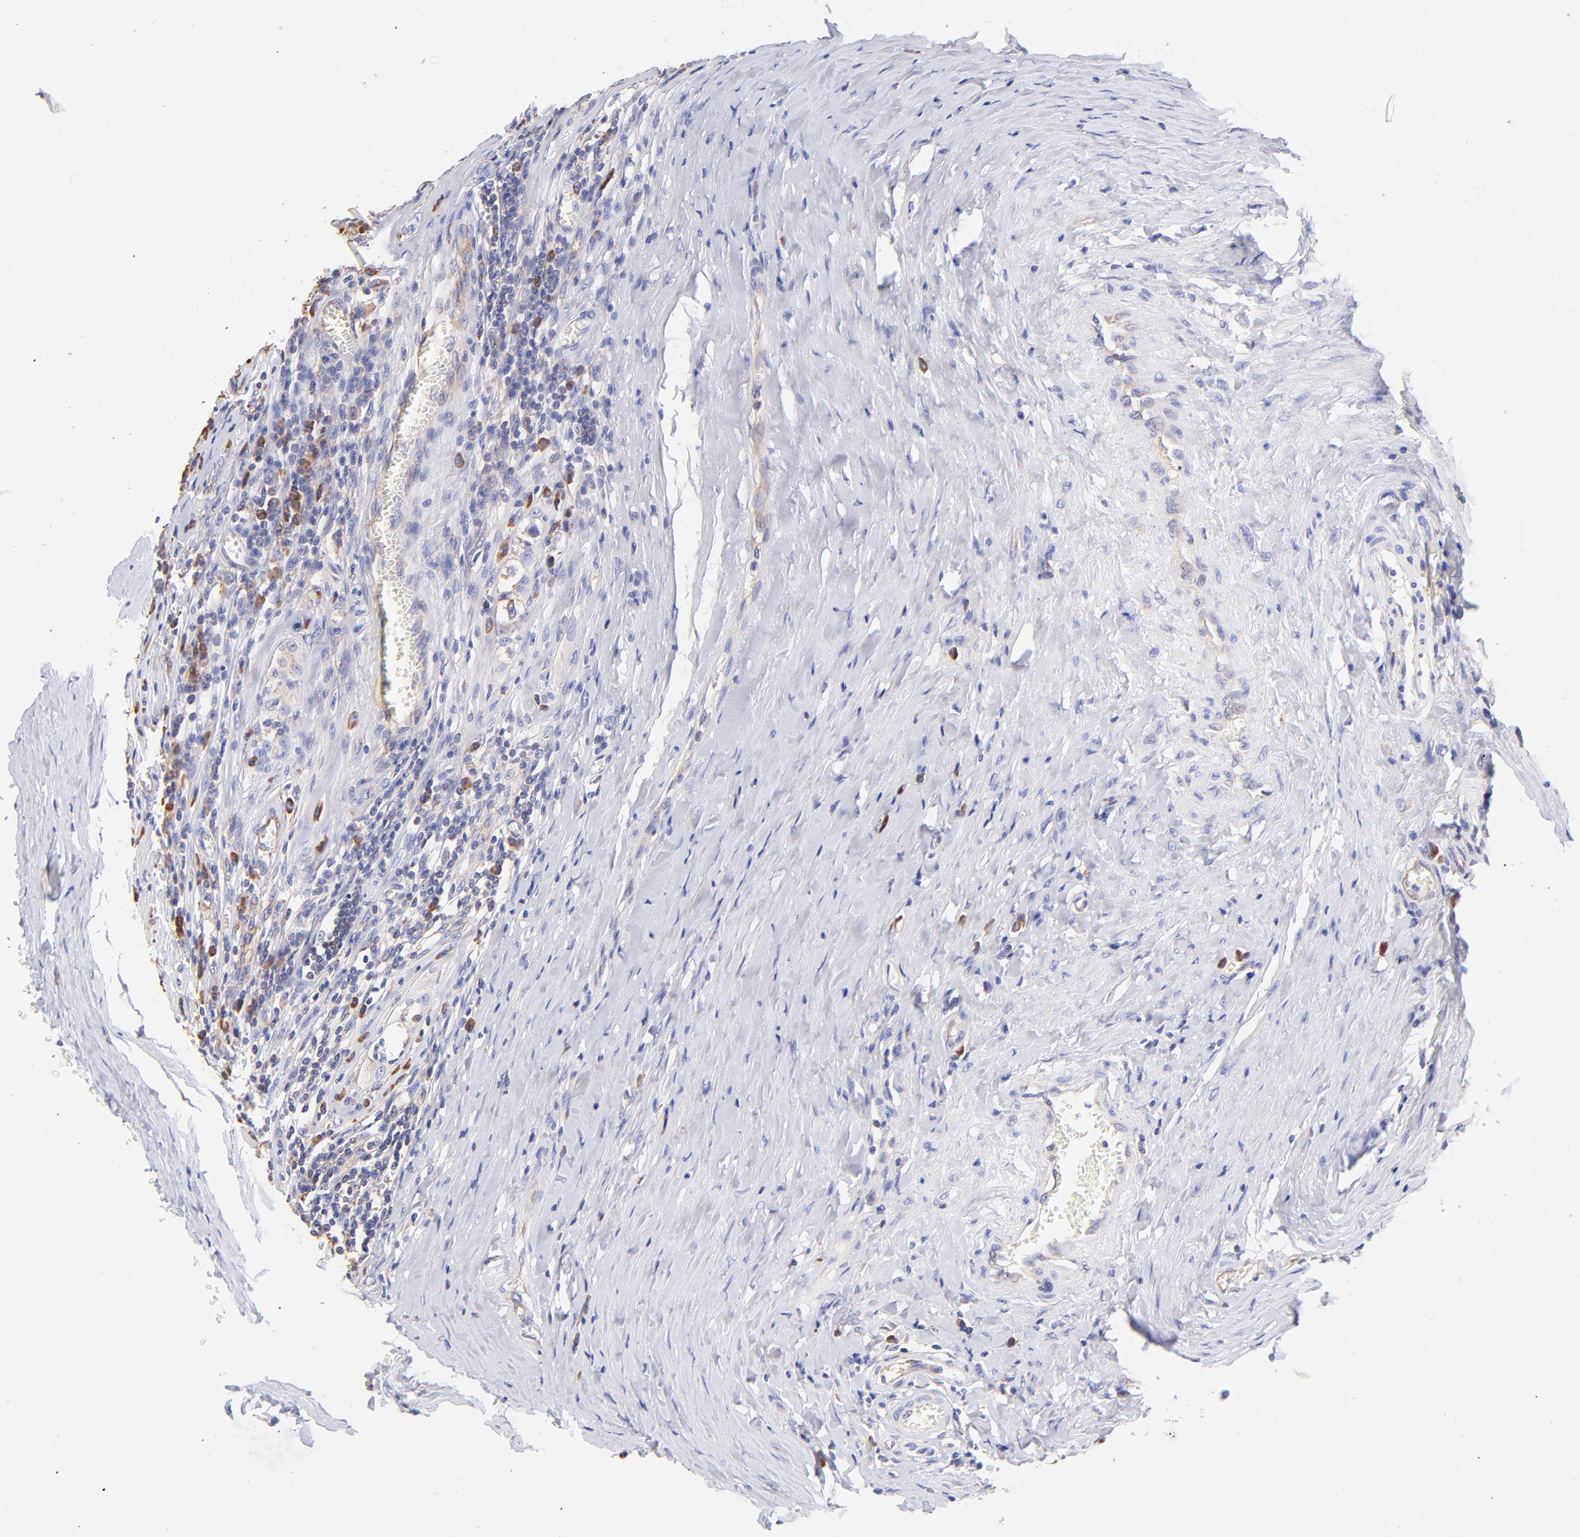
{"staining": {"intensity": "moderate", "quantity": "25%-75%", "location": "cytoplasmic/membranous"}, "tissue": "testis cancer", "cell_type": "Tumor cells", "image_type": "cancer", "snomed": [{"axis": "morphology", "description": "Seminoma, NOS"}, {"axis": "topography", "description": "Testis"}], "caption": "Protein expression analysis of human testis cancer (seminoma) reveals moderate cytoplasmic/membranous positivity in approximately 25%-75% of tumor cells. Nuclei are stained in blue.", "gene": "RPL30", "patient": {"sex": "male", "age": 24}}